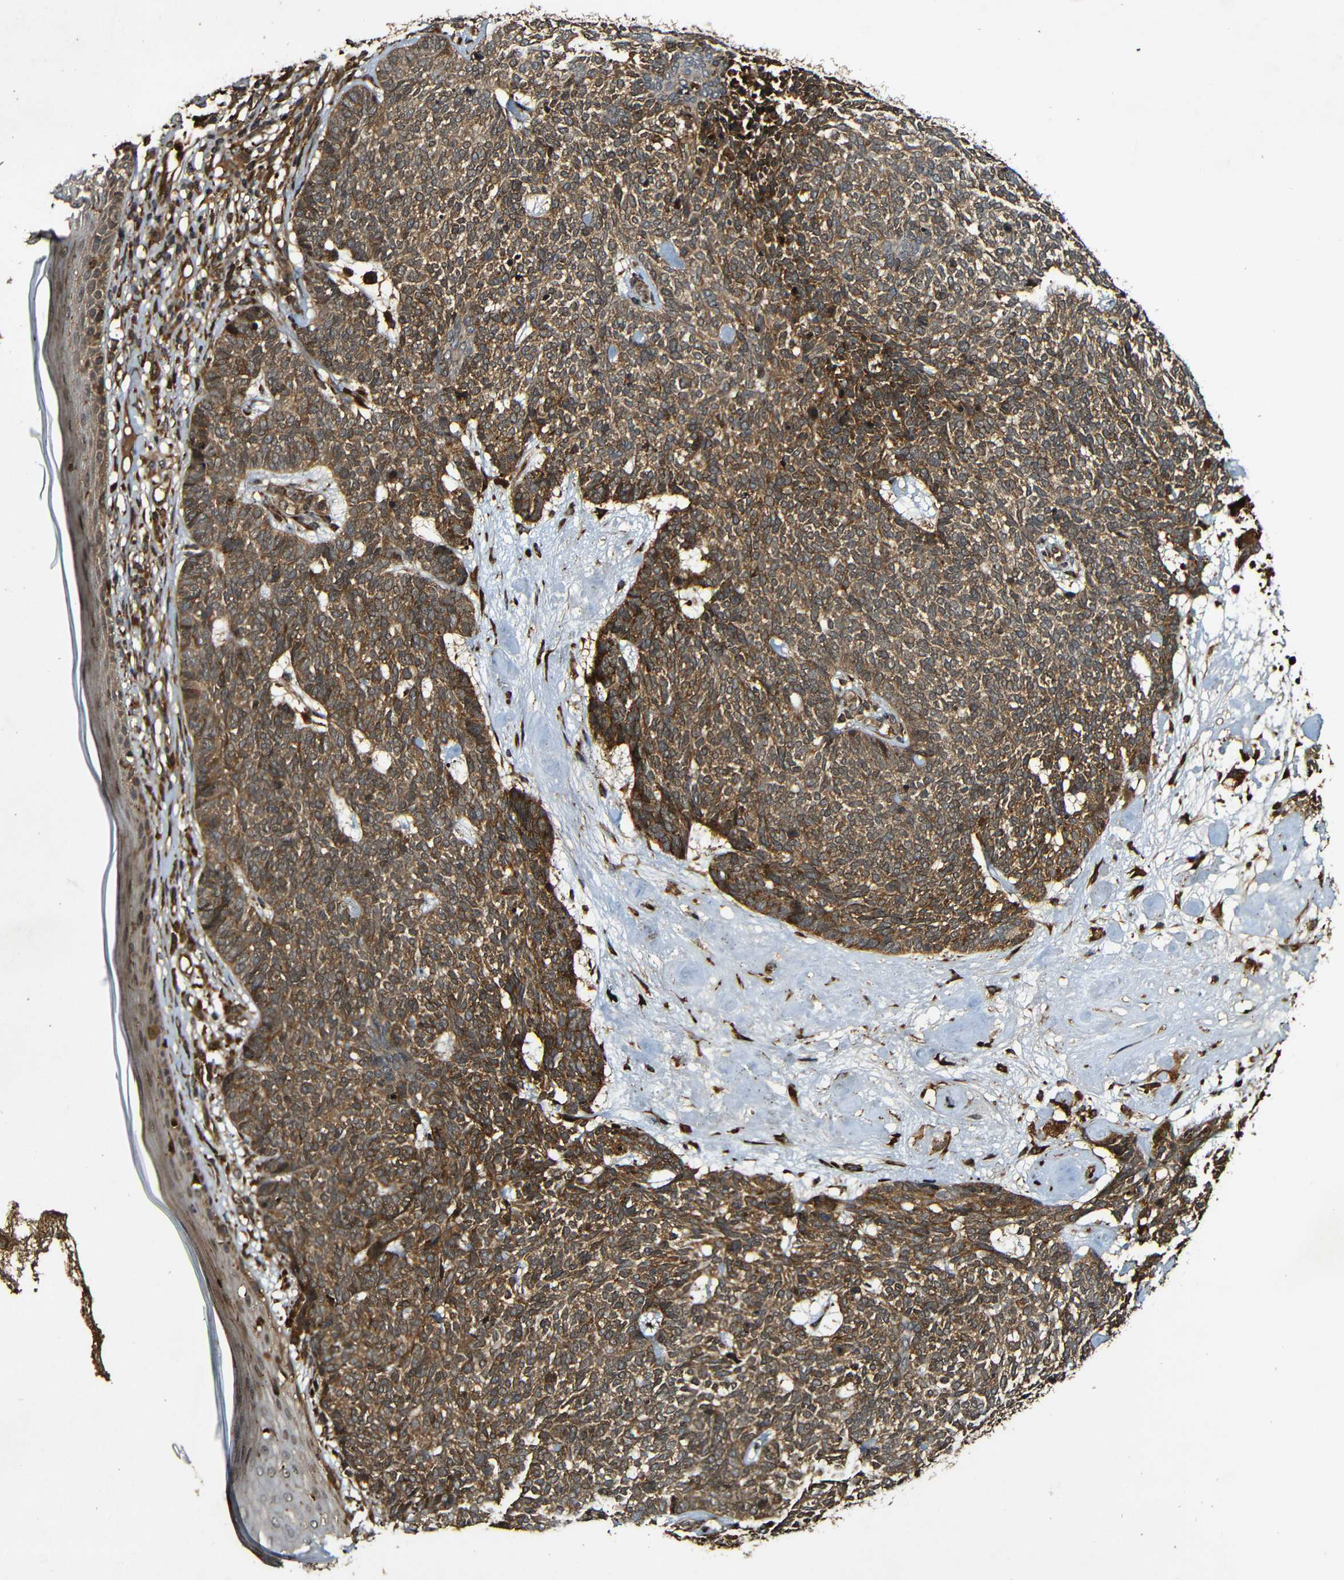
{"staining": {"intensity": "moderate", "quantity": ">75%", "location": "cytoplasmic/membranous"}, "tissue": "skin cancer", "cell_type": "Tumor cells", "image_type": "cancer", "snomed": [{"axis": "morphology", "description": "Basal cell carcinoma"}, {"axis": "topography", "description": "Skin"}], "caption": "Protein expression analysis of human skin basal cell carcinoma reveals moderate cytoplasmic/membranous staining in approximately >75% of tumor cells.", "gene": "CASP8", "patient": {"sex": "female", "age": 84}}